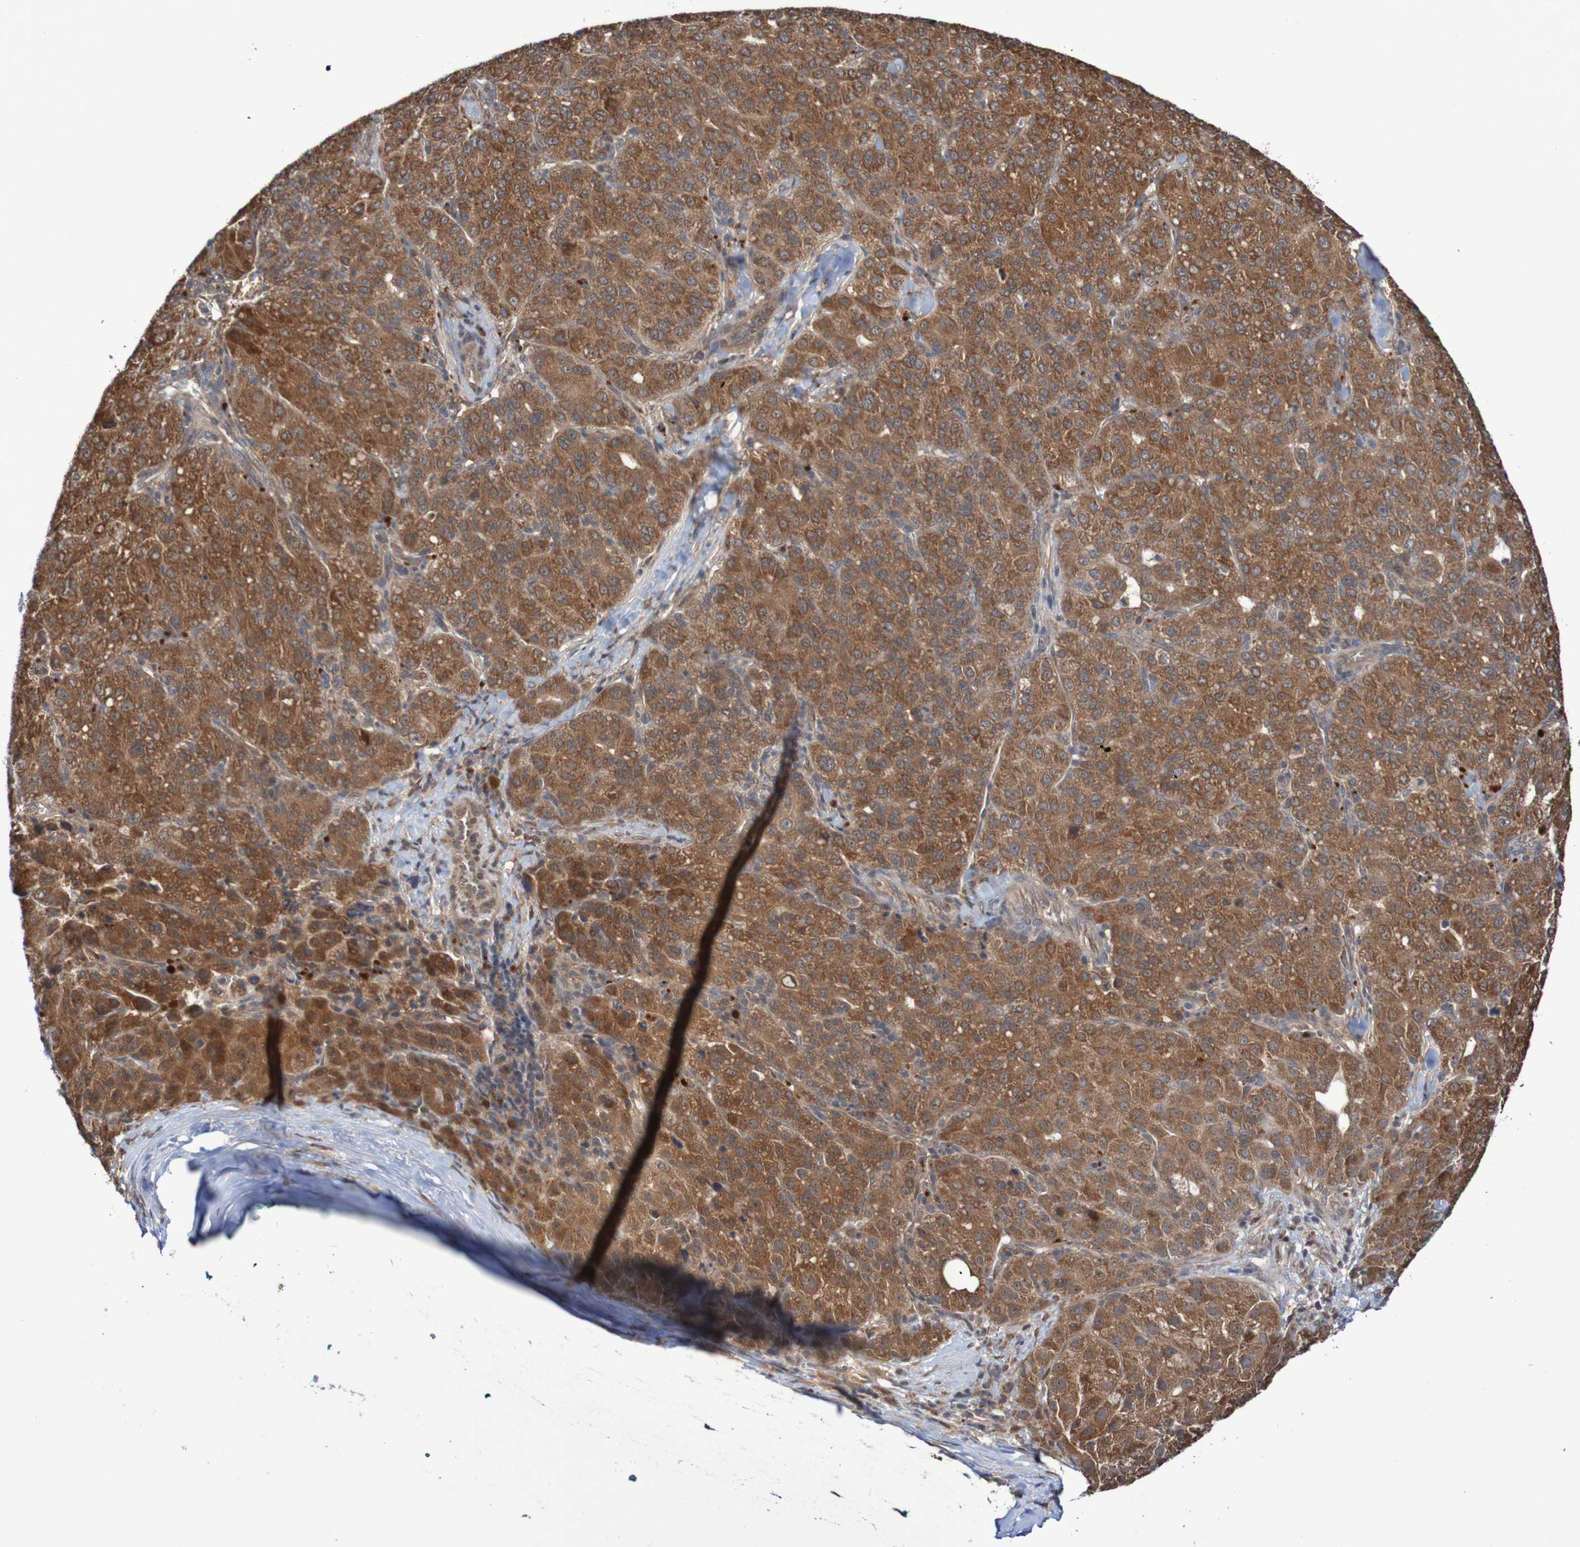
{"staining": {"intensity": "moderate", "quantity": ">75%", "location": "cytoplasmic/membranous"}, "tissue": "liver cancer", "cell_type": "Tumor cells", "image_type": "cancer", "snomed": [{"axis": "morphology", "description": "Carcinoma, Hepatocellular, NOS"}, {"axis": "topography", "description": "Liver"}], "caption": "Immunohistochemical staining of liver cancer (hepatocellular carcinoma) demonstrates medium levels of moderate cytoplasmic/membranous expression in approximately >75% of tumor cells. (DAB (3,3'-diaminobenzidine) IHC, brown staining for protein, blue staining for nuclei).", "gene": "PHPT1", "patient": {"sex": "male", "age": 65}}